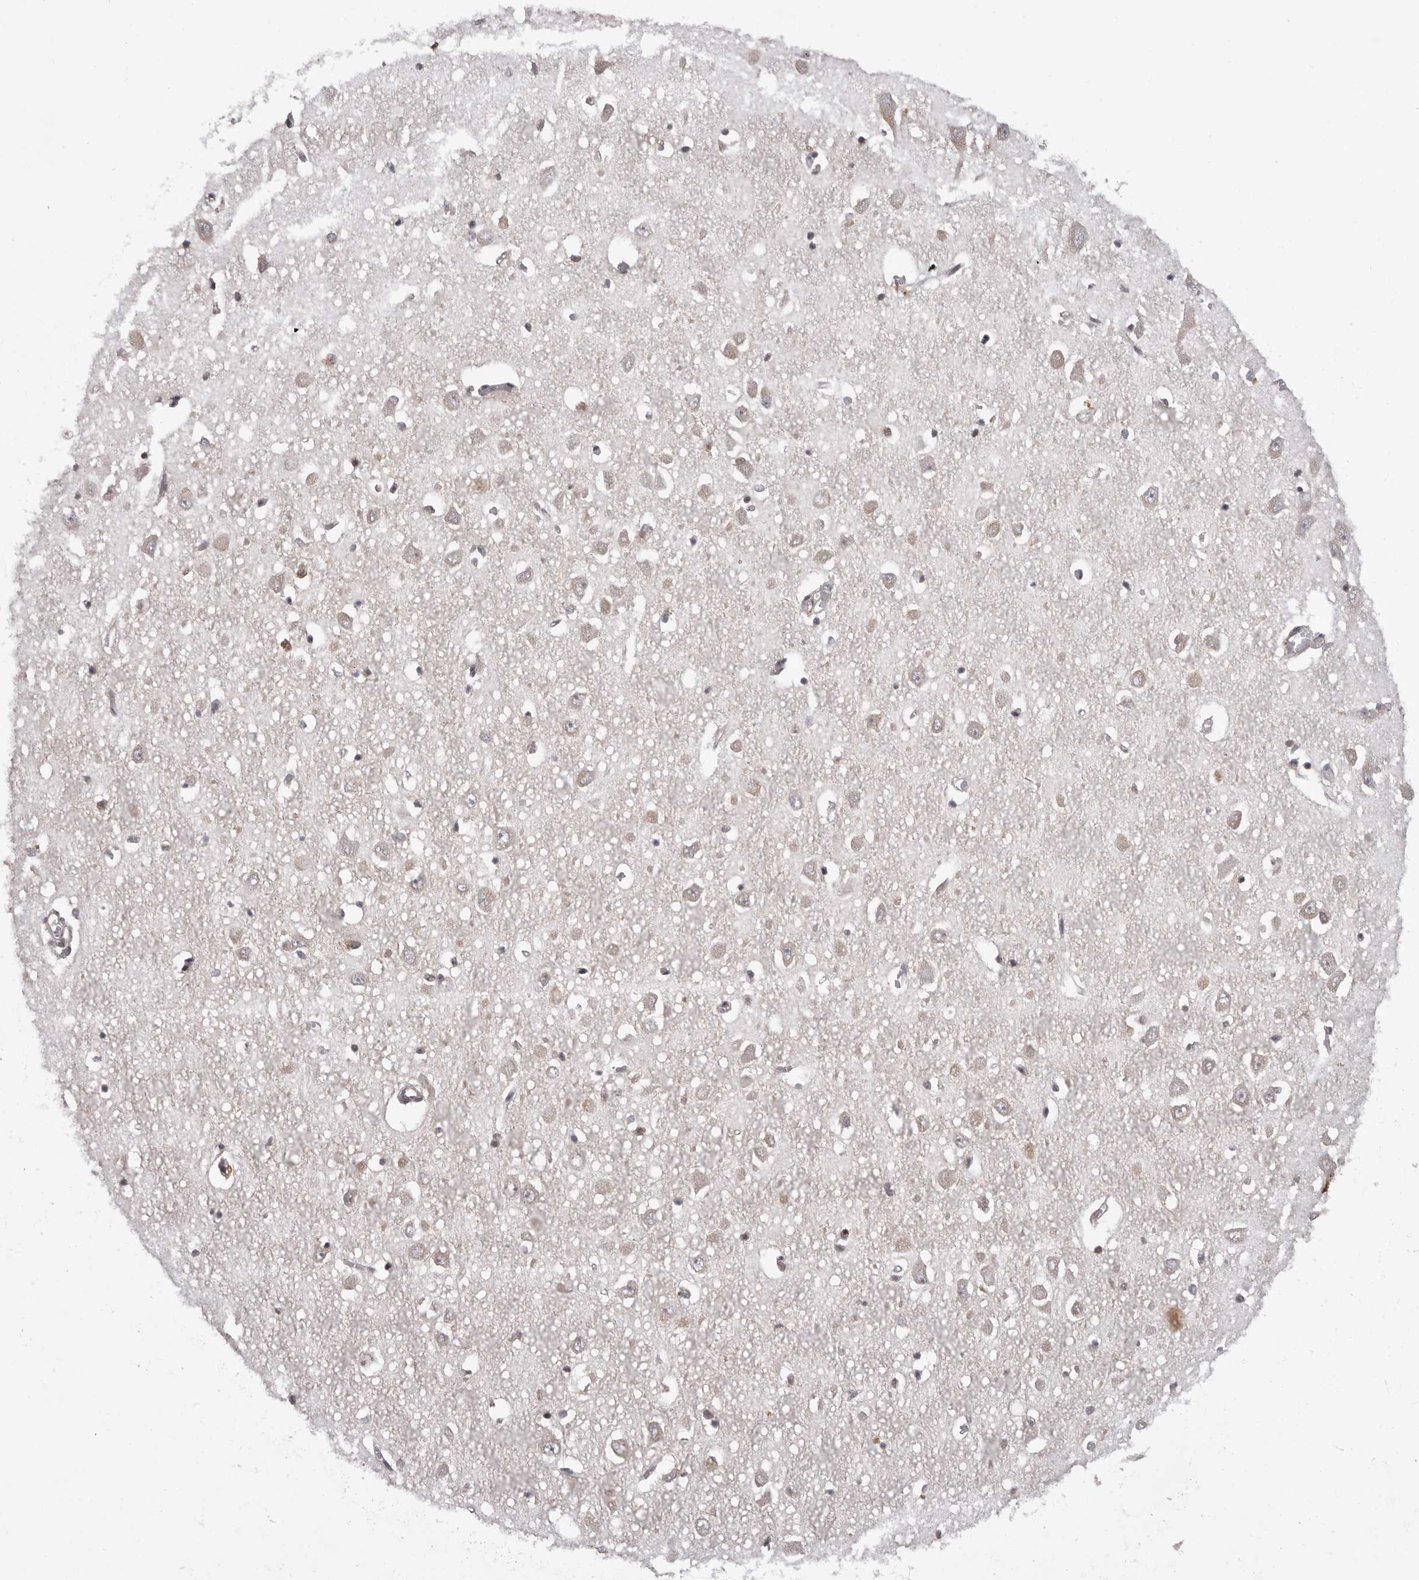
{"staining": {"intensity": "weak", "quantity": "<25%", "location": "cytoplasmic/membranous"}, "tissue": "hippocampus", "cell_type": "Glial cells", "image_type": "normal", "snomed": [{"axis": "morphology", "description": "Normal tissue, NOS"}, {"axis": "topography", "description": "Hippocampus"}], "caption": "Glial cells show no significant expression in normal hippocampus. The staining was performed using DAB to visualize the protein expression in brown, while the nuclei were stained in blue with hematoxylin (Magnification: 20x).", "gene": "TBX5", "patient": {"sex": "male", "age": 70}}